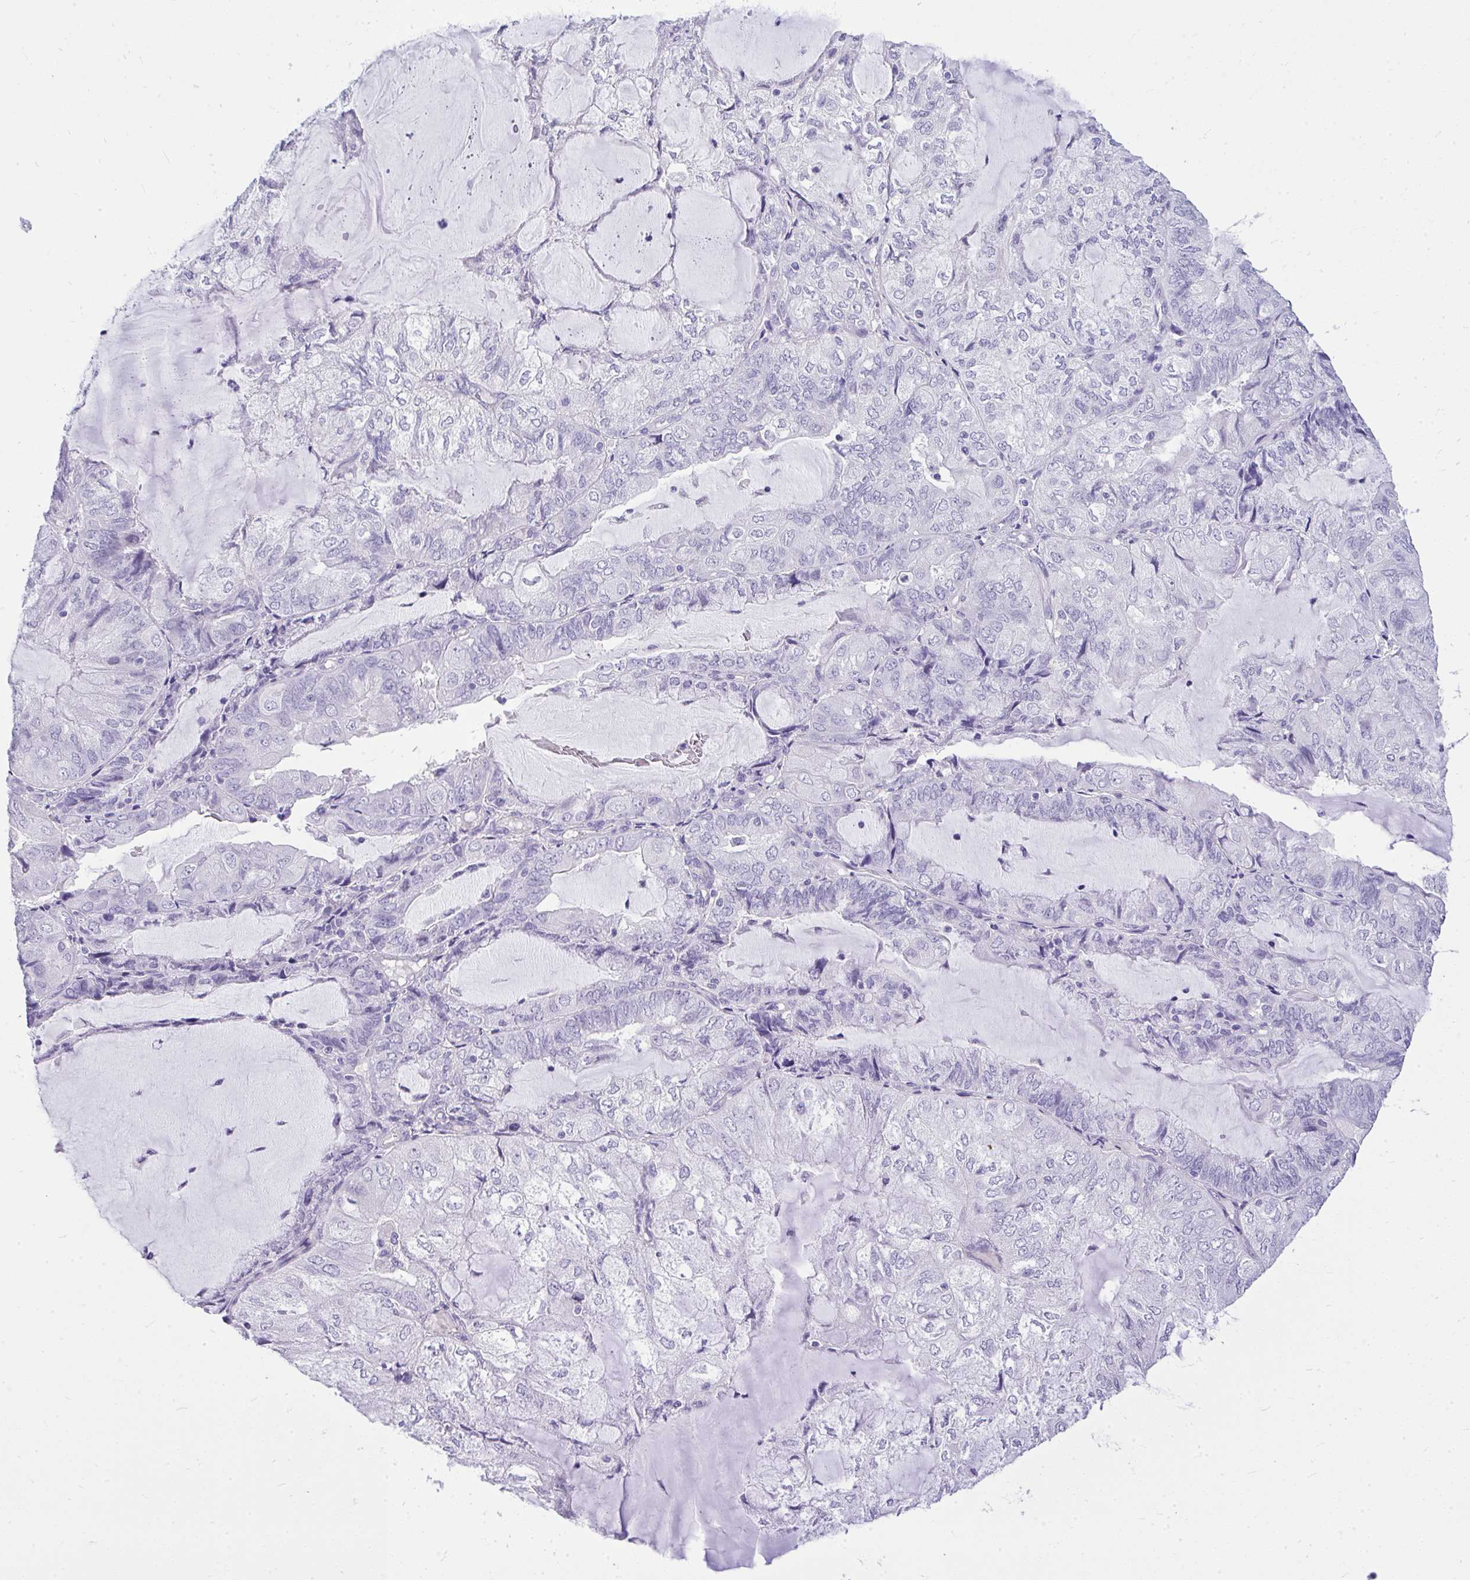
{"staining": {"intensity": "negative", "quantity": "none", "location": "none"}, "tissue": "endometrial cancer", "cell_type": "Tumor cells", "image_type": "cancer", "snomed": [{"axis": "morphology", "description": "Adenocarcinoma, NOS"}, {"axis": "topography", "description": "Endometrium"}], "caption": "This is an immunohistochemistry (IHC) micrograph of endometrial cancer (adenocarcinoma). There is no staining in tumor cells.", "gene": "PRM2", "patient": {"sex": "female", "age": 81}}